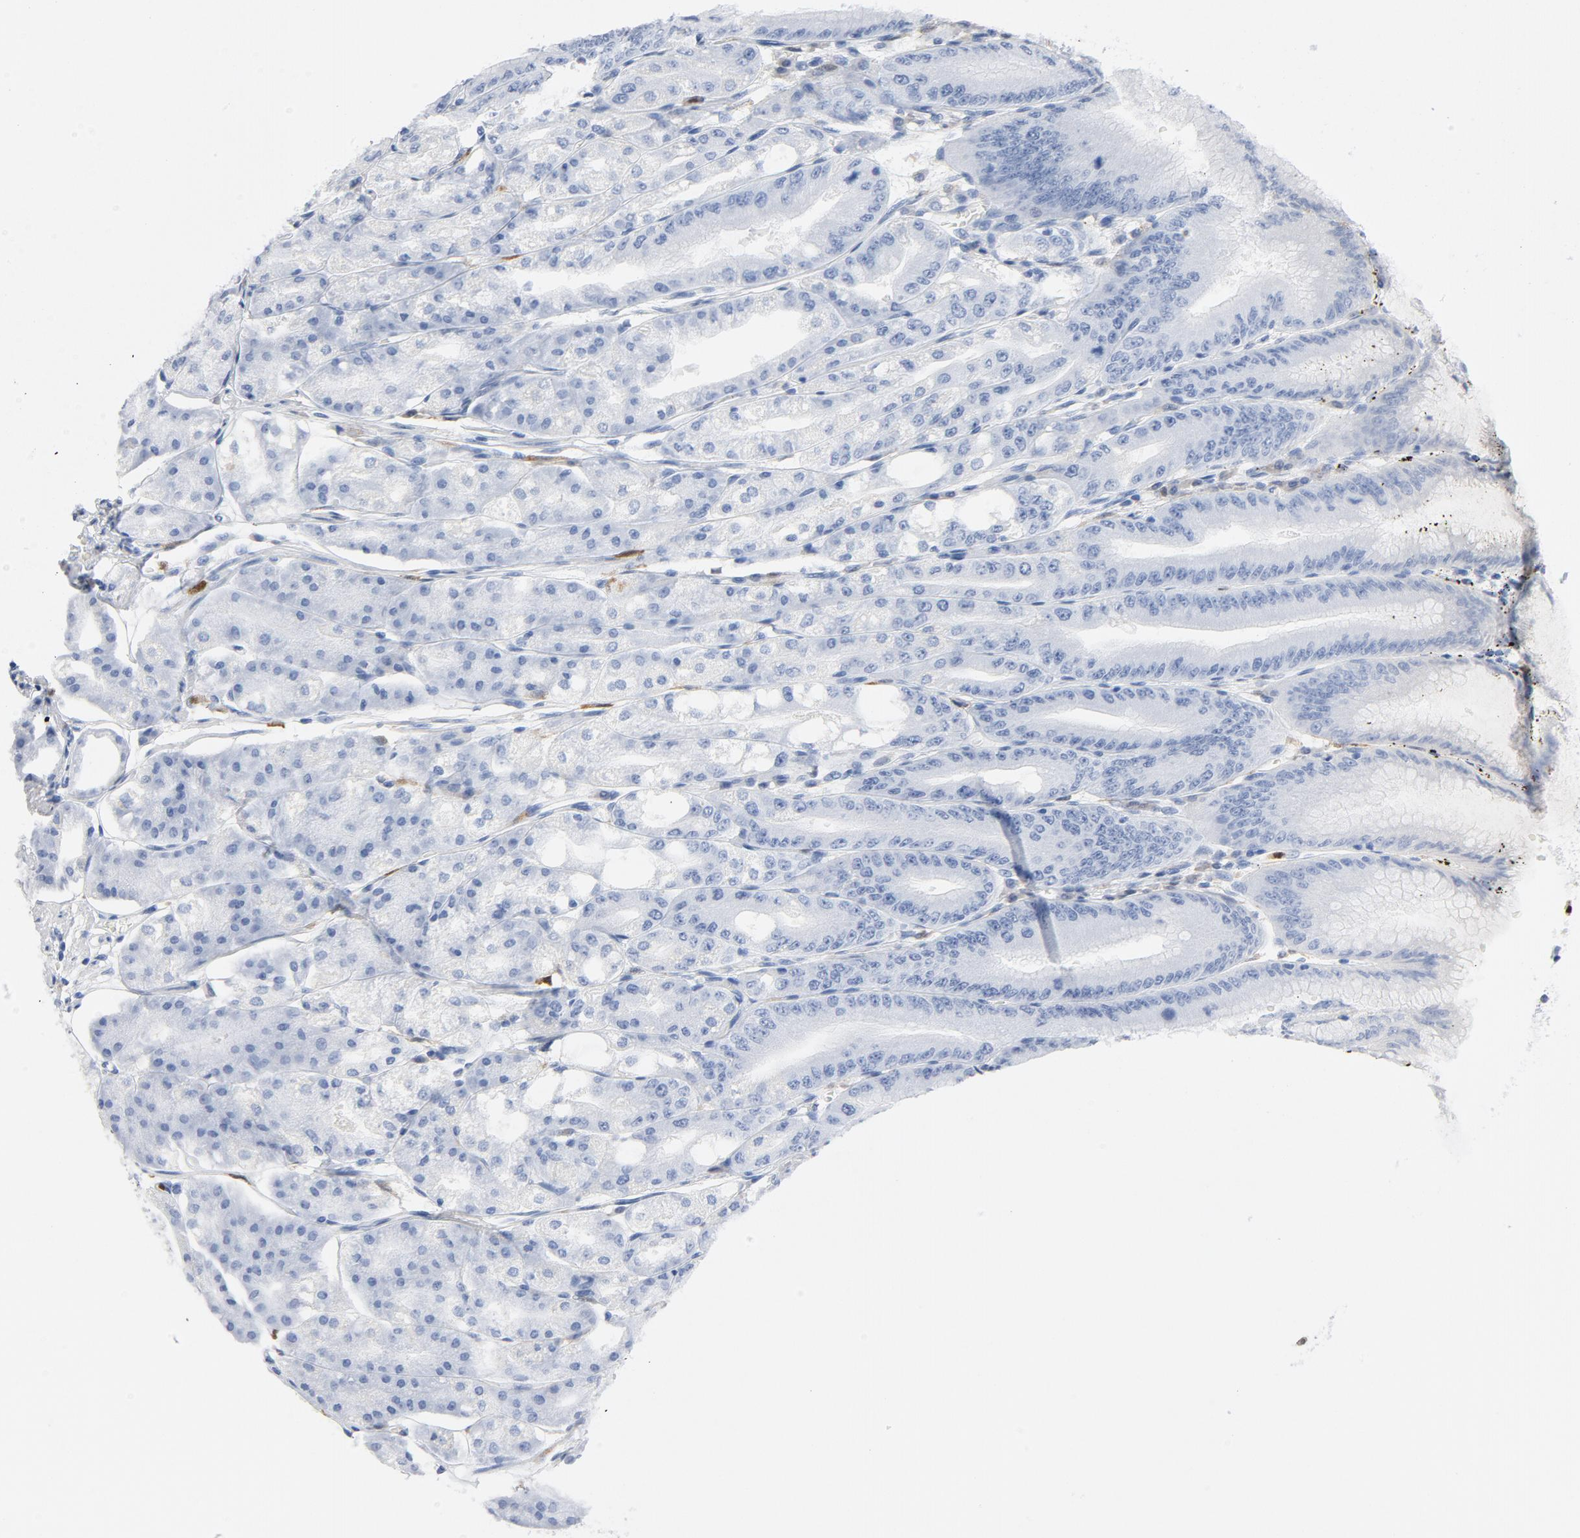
{"staining": {"intensity": "negative", "quantity": "none", "location": "none"}, "tissue": "stomach", "cell_type": "Glandular cells", "image_type": "normal", "snomed": [{"axis": "morphology", "description": "Normal tissue, NOS"}, {"axis": "topography", "description": "Stomach, lower"}], "caption": "A high-resolution photomicrograph shows immunohistochemistry staining of normal stomach, which shows no significant expression in glandular cells.", "gene": "NCF1", "patient": {"sex": "male", "age": 71}}